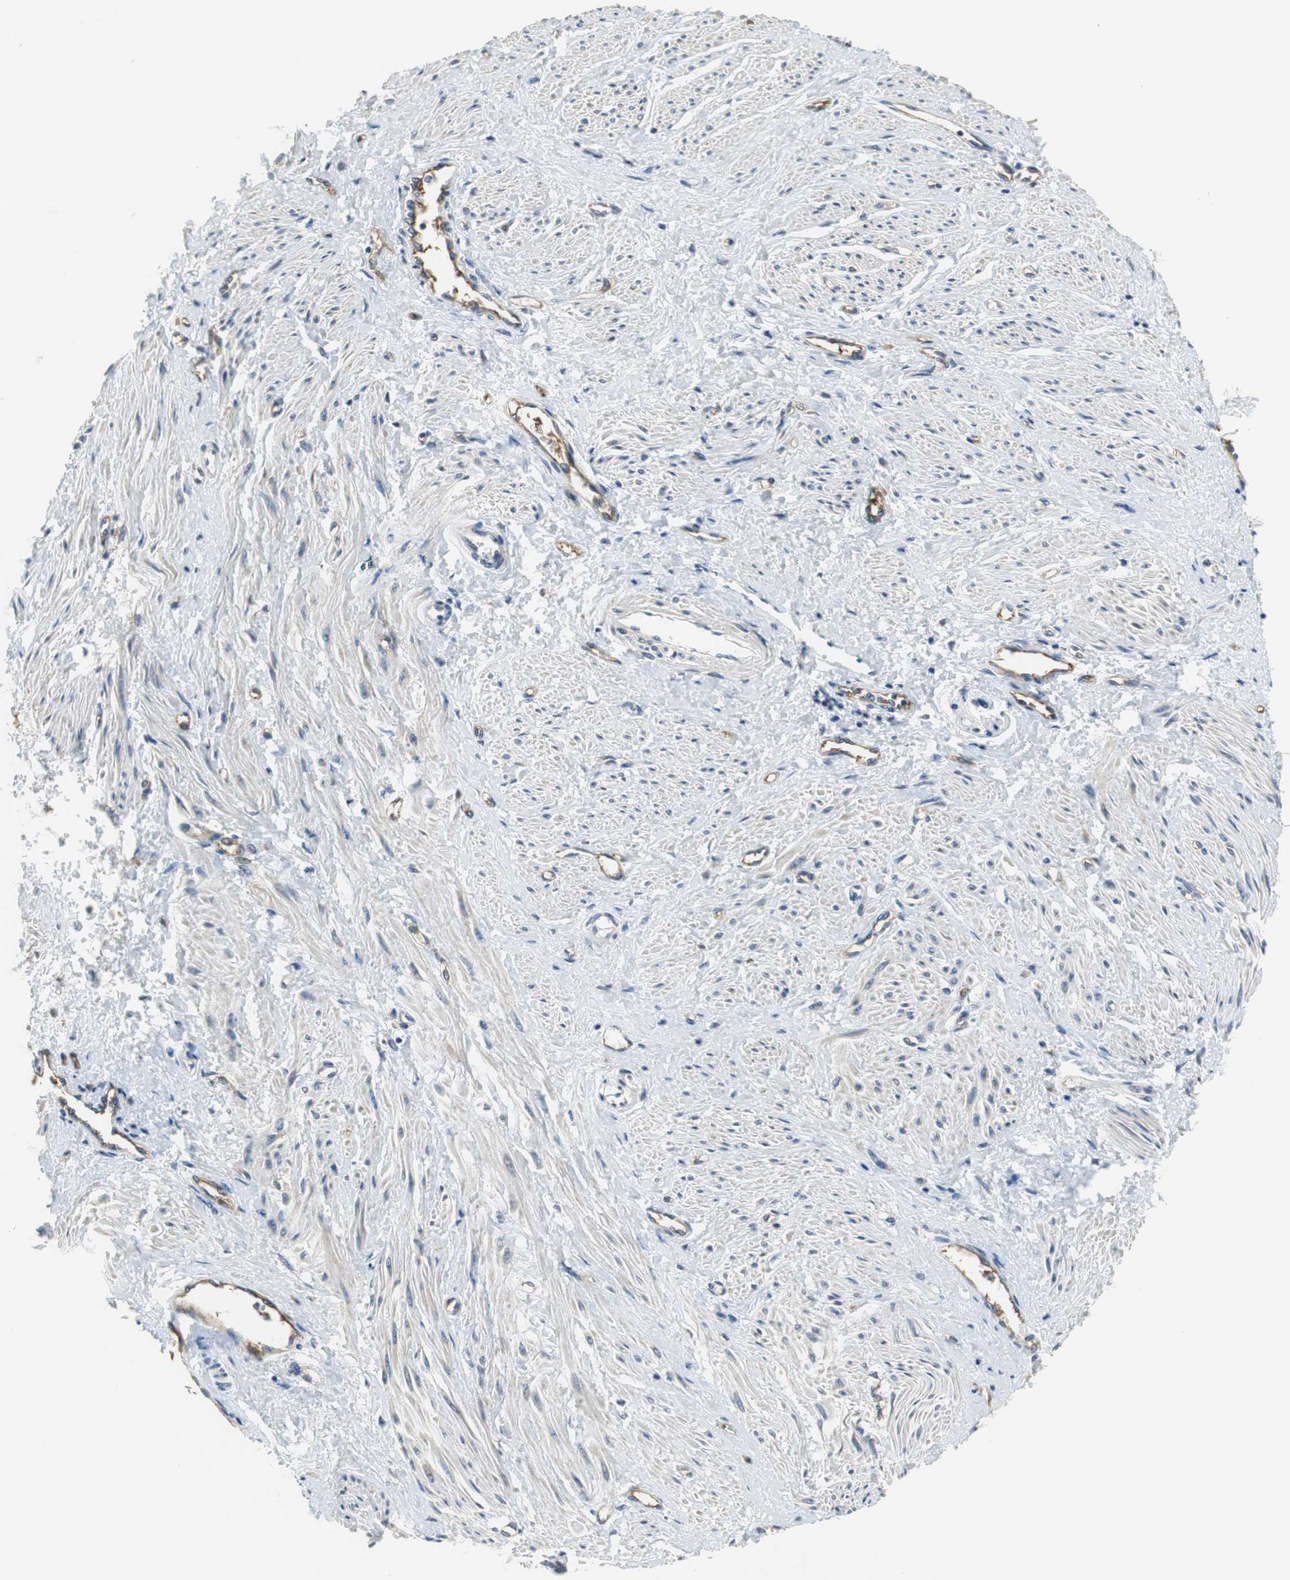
{"staining": {"intensity": "negative", "quantity": "none", "location": "none"}, "tissue": "smooth muscle", "cell_type": "Smooth muscle cells", "image_type": "normal", "snomed": [{"axis": "morphology", "description": "Normal tissue, NOS"}, {"axis": "topography", "description": "Smooth muscle"}, {"axis": "topography", "description": "Uterus"}], "caption": "High magnification brightfield microscopy of benign smooth muscle stained with DAB (3,3'-diaminobenzidine) (brown) and counterstained with hematoxylin (blue): smooth muscle cells show no significant positivity. (Stains: DAB immunohistochemistry with hematoxylin counter stain, Microscopy: brightfield microscopy at high magnification).", "gene": "MTIF2", "patient": {"sex": "female", "age": 39}}